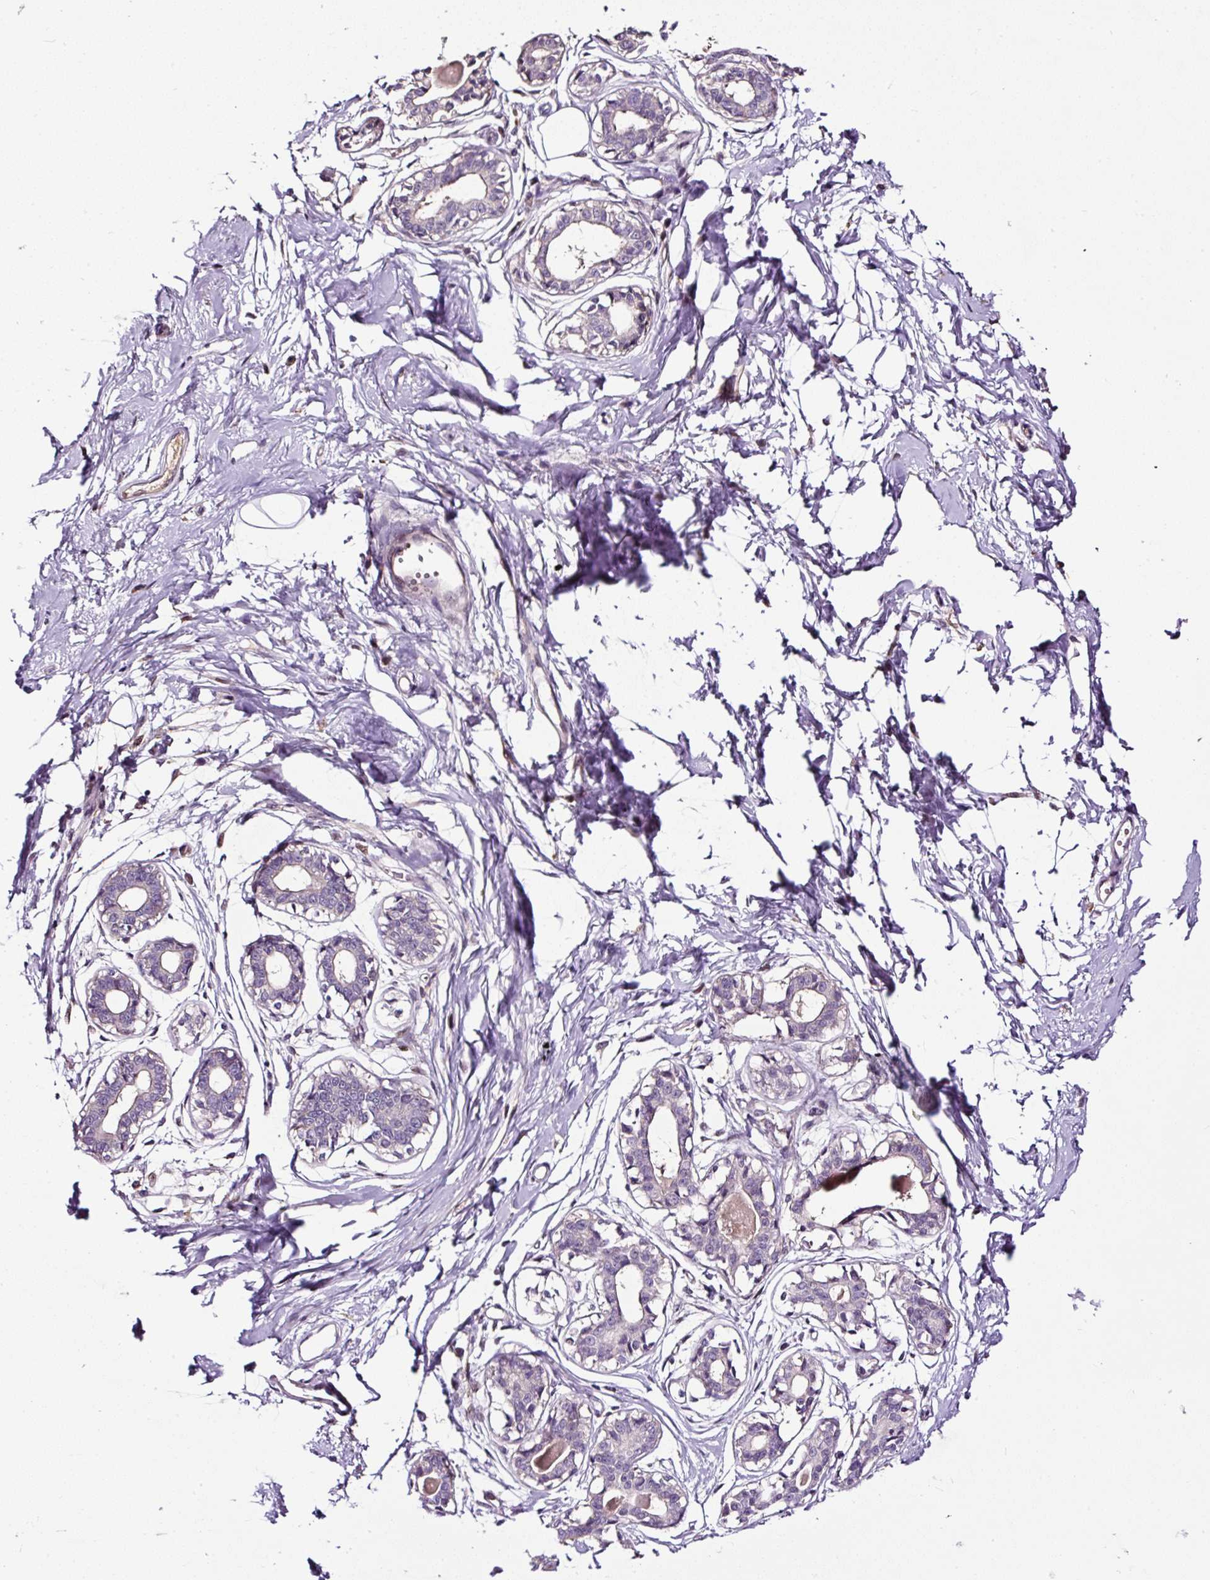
{"staining": {"intensity": "negative", "quantity": "none", "location": "none"}, "tissue": "breast", "cell_type": "Adipocytes", "image_type": "normal", "snomed": [{"axis": "morphology", "description": "Normal tissue, NOS"}, {"axis": "topography", "description": "Breast"}], "caption": "Adipocytes are negative for protein expression in unremarkable human breast. (DAB immunohistochemistry, high magnification).", "gene": "LRRC24", "patient": {"sex": "female", "age": 45}}